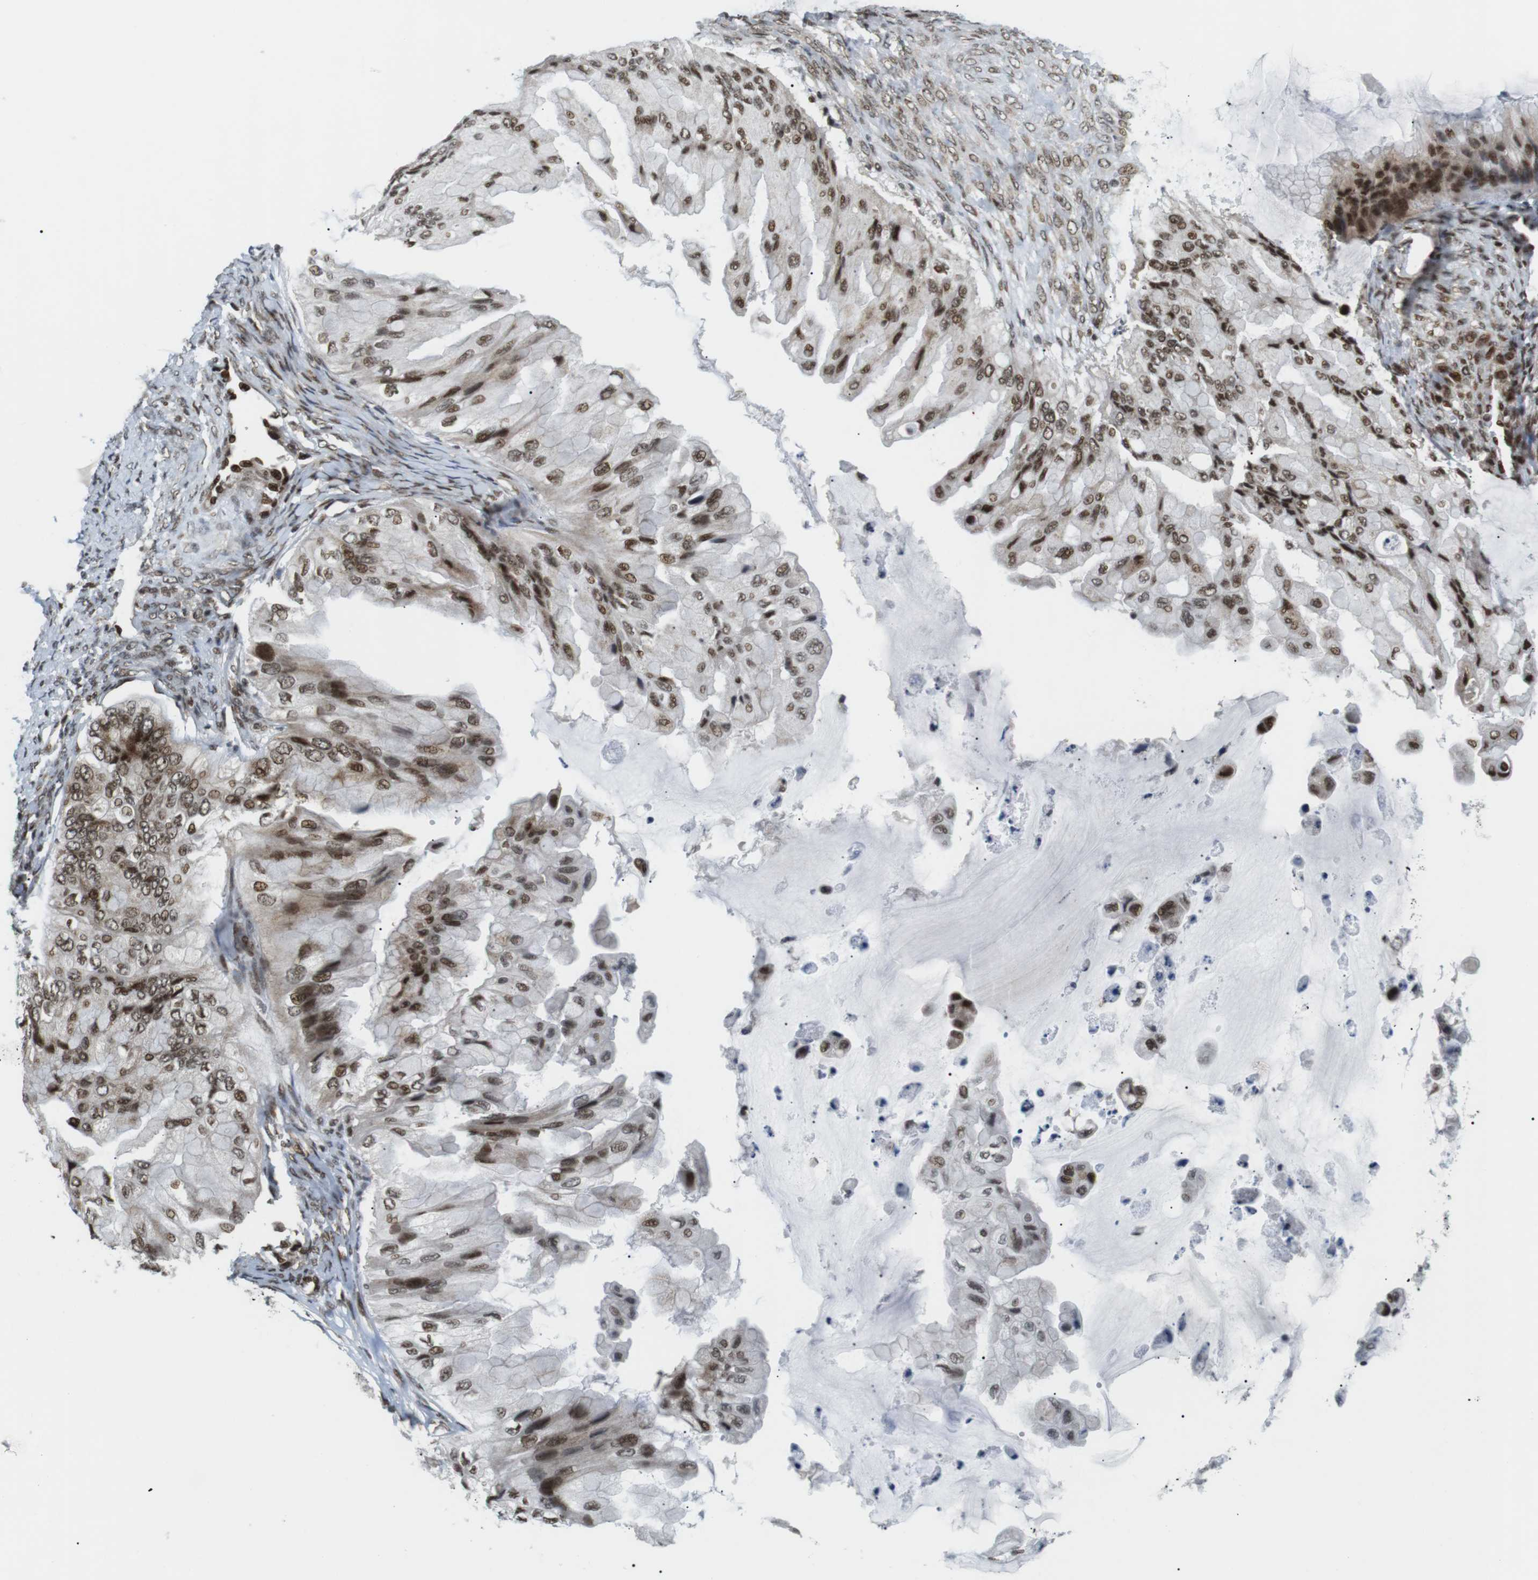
{"staining": {"intensity": "strong", "quantity": ">75%", "location": "cytoplasmic/membranous,nuclear"}, "tissue": "ovarian cancer", "cell_type": "Tumor cells", "image_type": "cancer", "snomed": [{"axis": "morphology", "description": "Cystadenocarcinoma, mucinous, NOS"}, {"axis": "topography", "description": "Ovary"}], "caption": "Tumor cells reveal high levels of strong cytoplasmic/membranous and nuclear expression in approximately >75% of cells in human mucinous cystadenocarcinoma (ovarian).", "gene": "CDC27", "patient": {"sex": "female", "age": 61}}